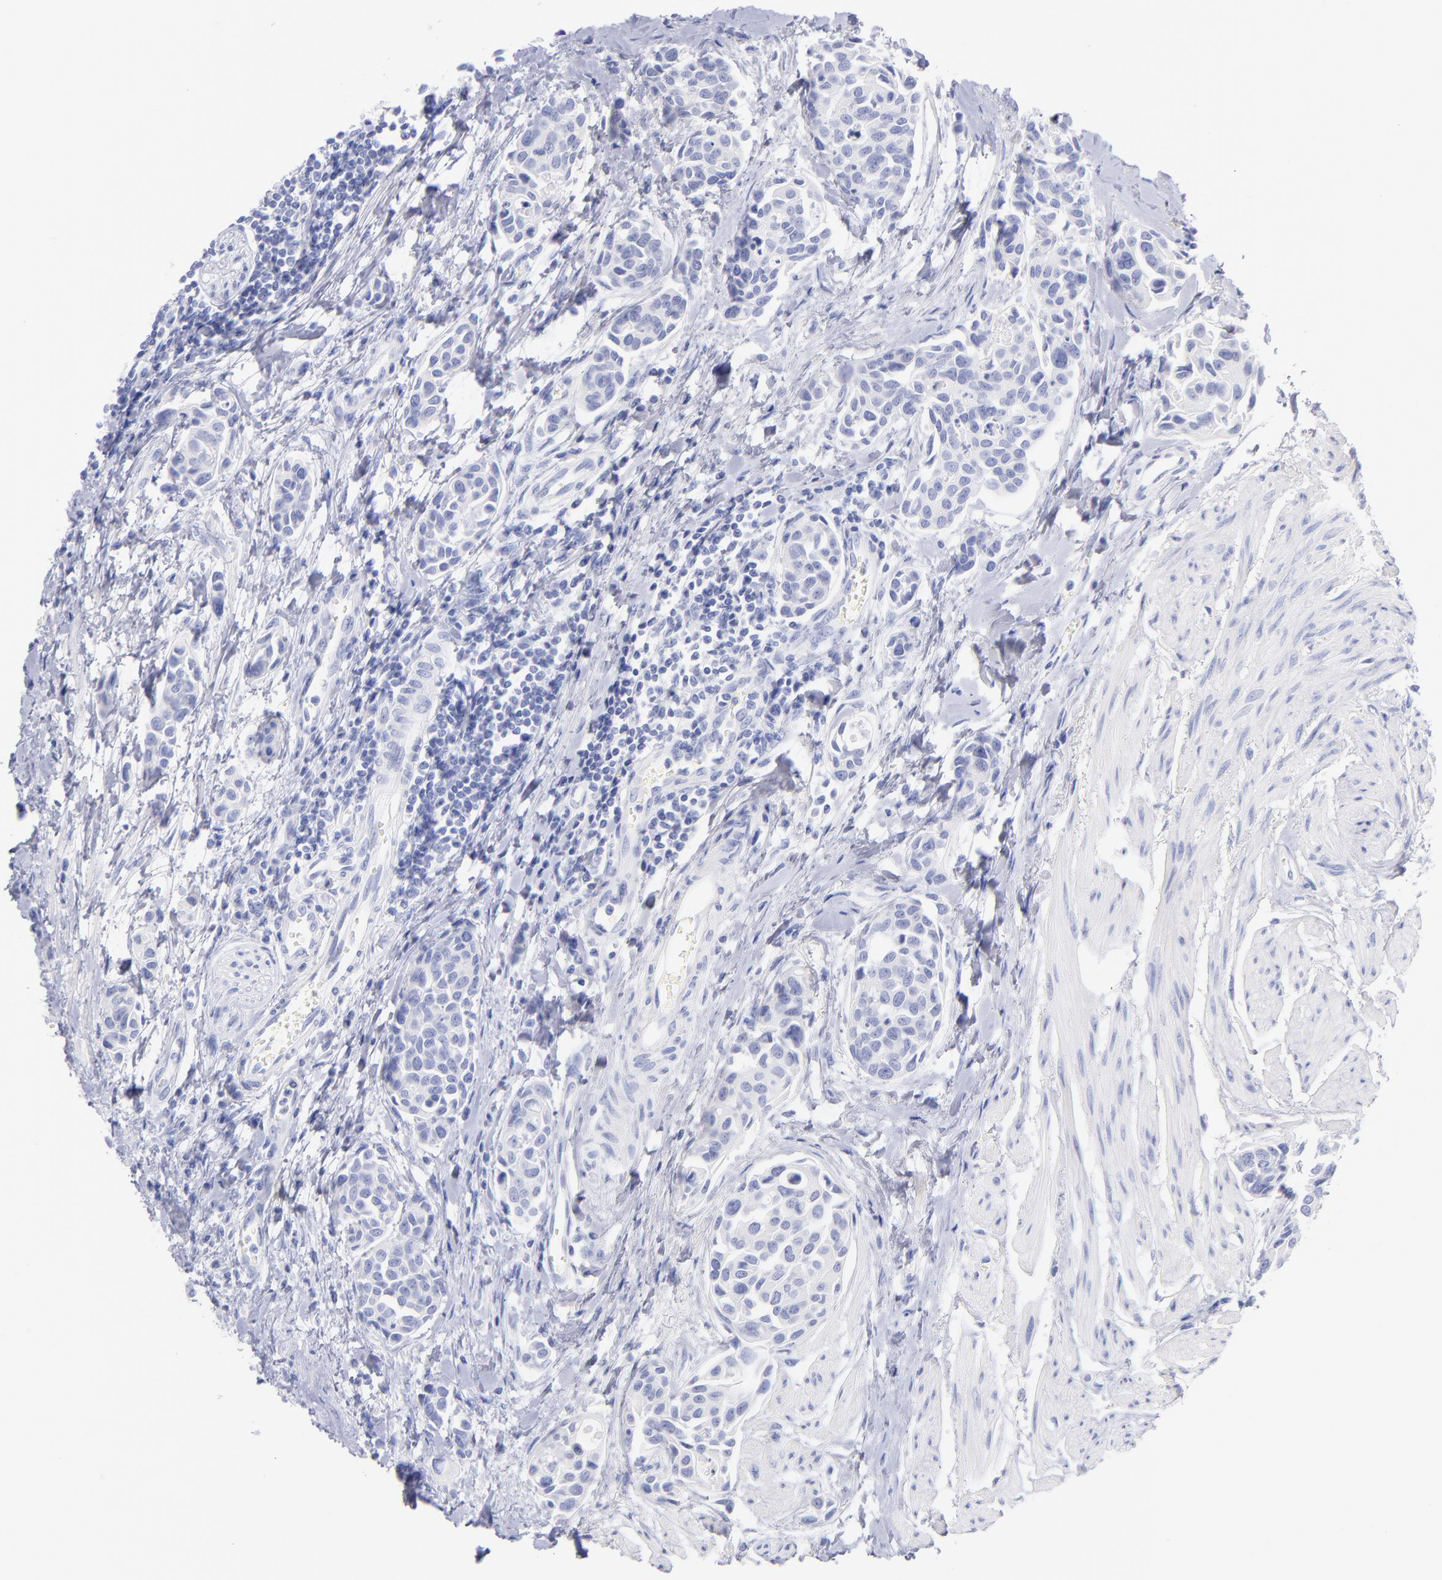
{"staining": {"intensity": "negative", "quantity": "none", "location": "none"}, "tissue": "urothelial cancer", "cell_type": "Tumor cells", "image_type": "cancer", "snomed": [{"axis": "morphology", "description": "Urothelial carcinoma, High grade"}, {"axis": "topography", "description": "Urinary bladder"}], "caption": "An image of urothelial carcinoma (high-grade) stained for a protein demonstrates no brown staining in tumor cells. Brightfield microscopy of immunohistochemistry stained with DAB (3,3'-diaminobenzidine) (brown) and hematoxylin (blue), captured at high magnification.", "gene": "SCGN", "patient": {"sex": "male", "age": 78}}